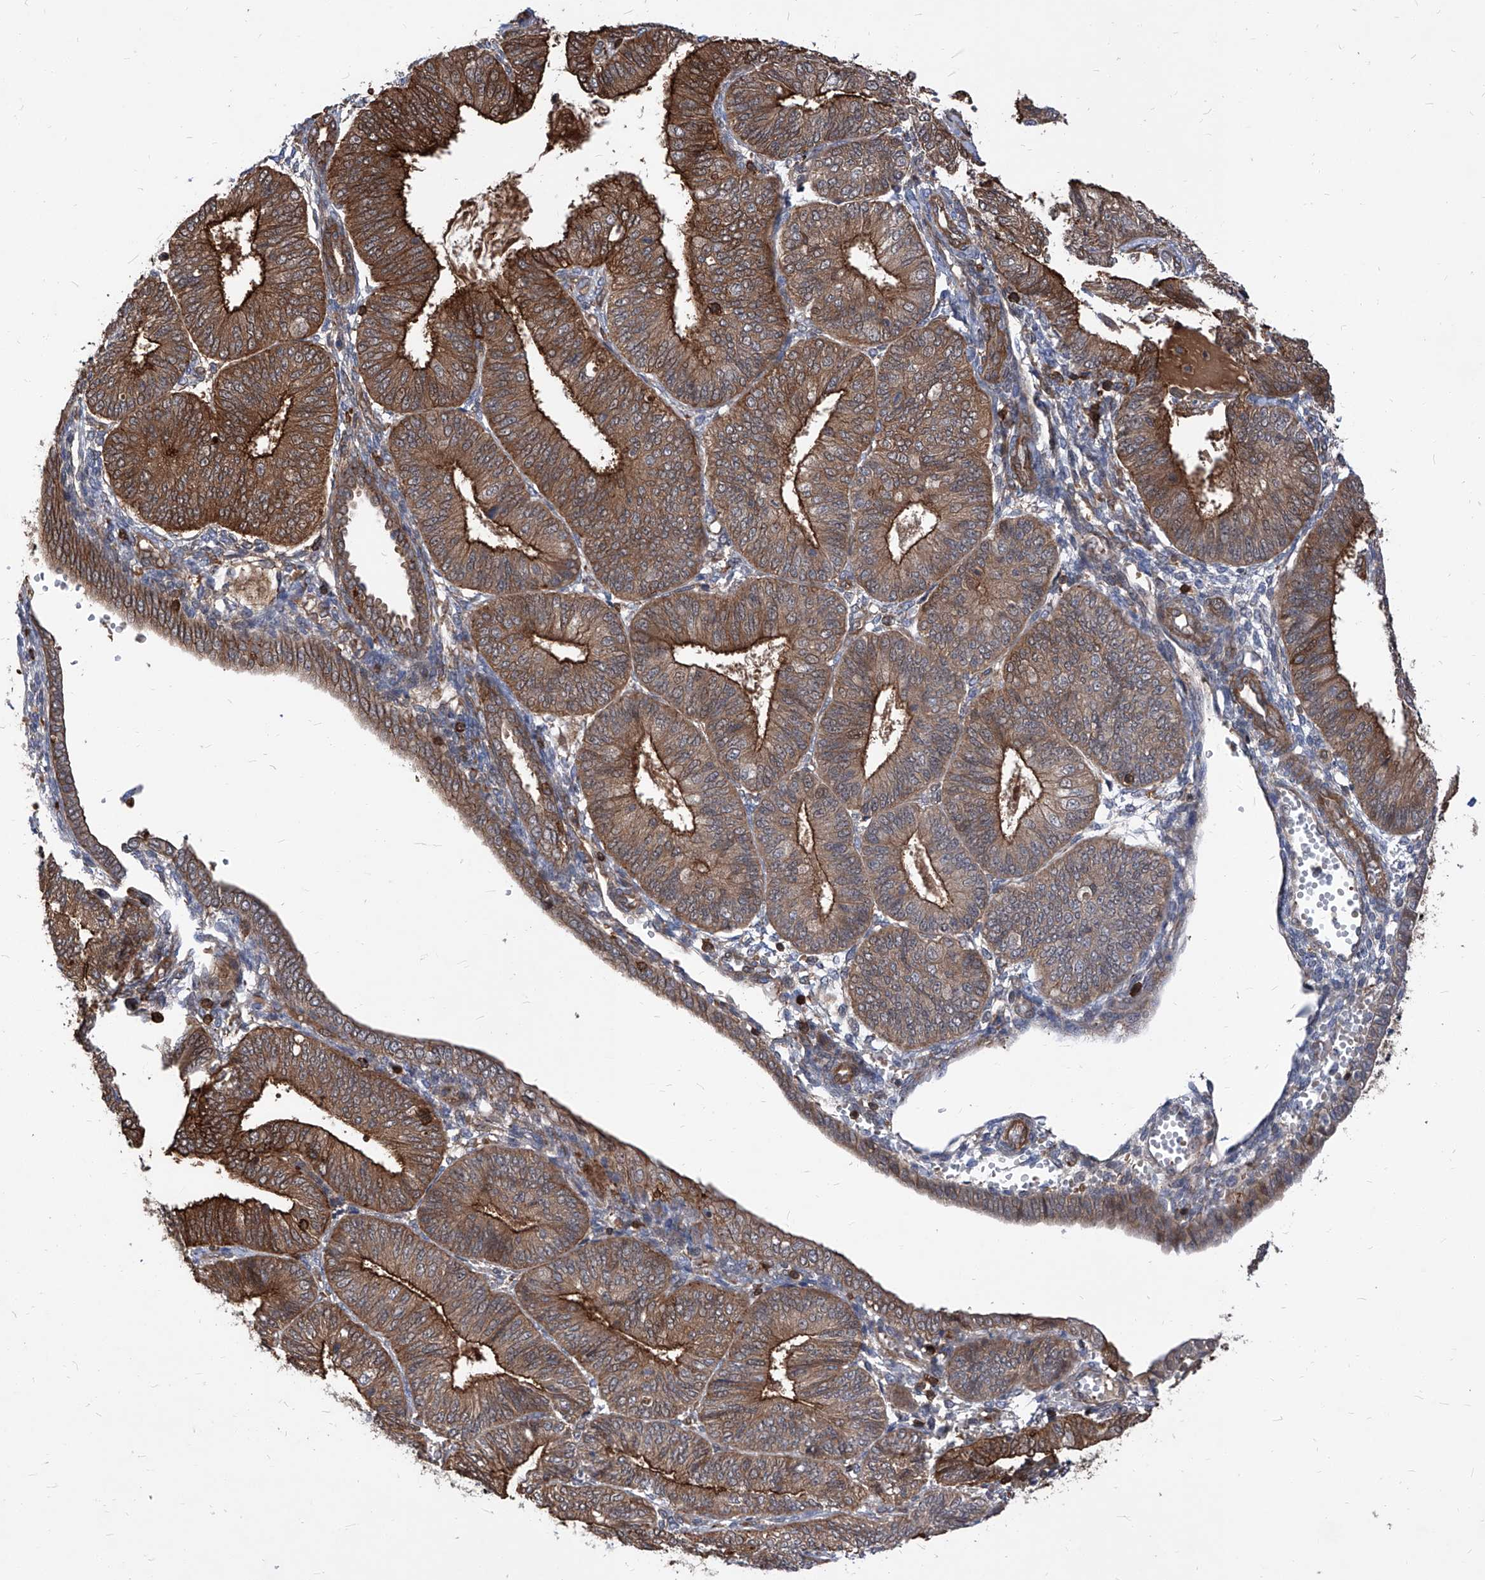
{"staining": {"intensity": "strong", "quantity": "25%-75%", "location": "cytoplasmic/membranous"}, "tissue": "endometrial cancer", "cell_type": "Tumor cells", "image_type": "cancer", "snomed": [{"axis": "morphology", "description": "Adenocarcinoma, NOS"}, {"axis": "topography", "description": "Endometrium"}], "caption": "IHC (DAB) staining of endometrial adenocarcinoma displays strong cytoplasmic/membranous protein staining in approximately 25%-75% of tumor cells.", "gene": "ABRACL", "patient": {"sex": "female", "age": 58}}